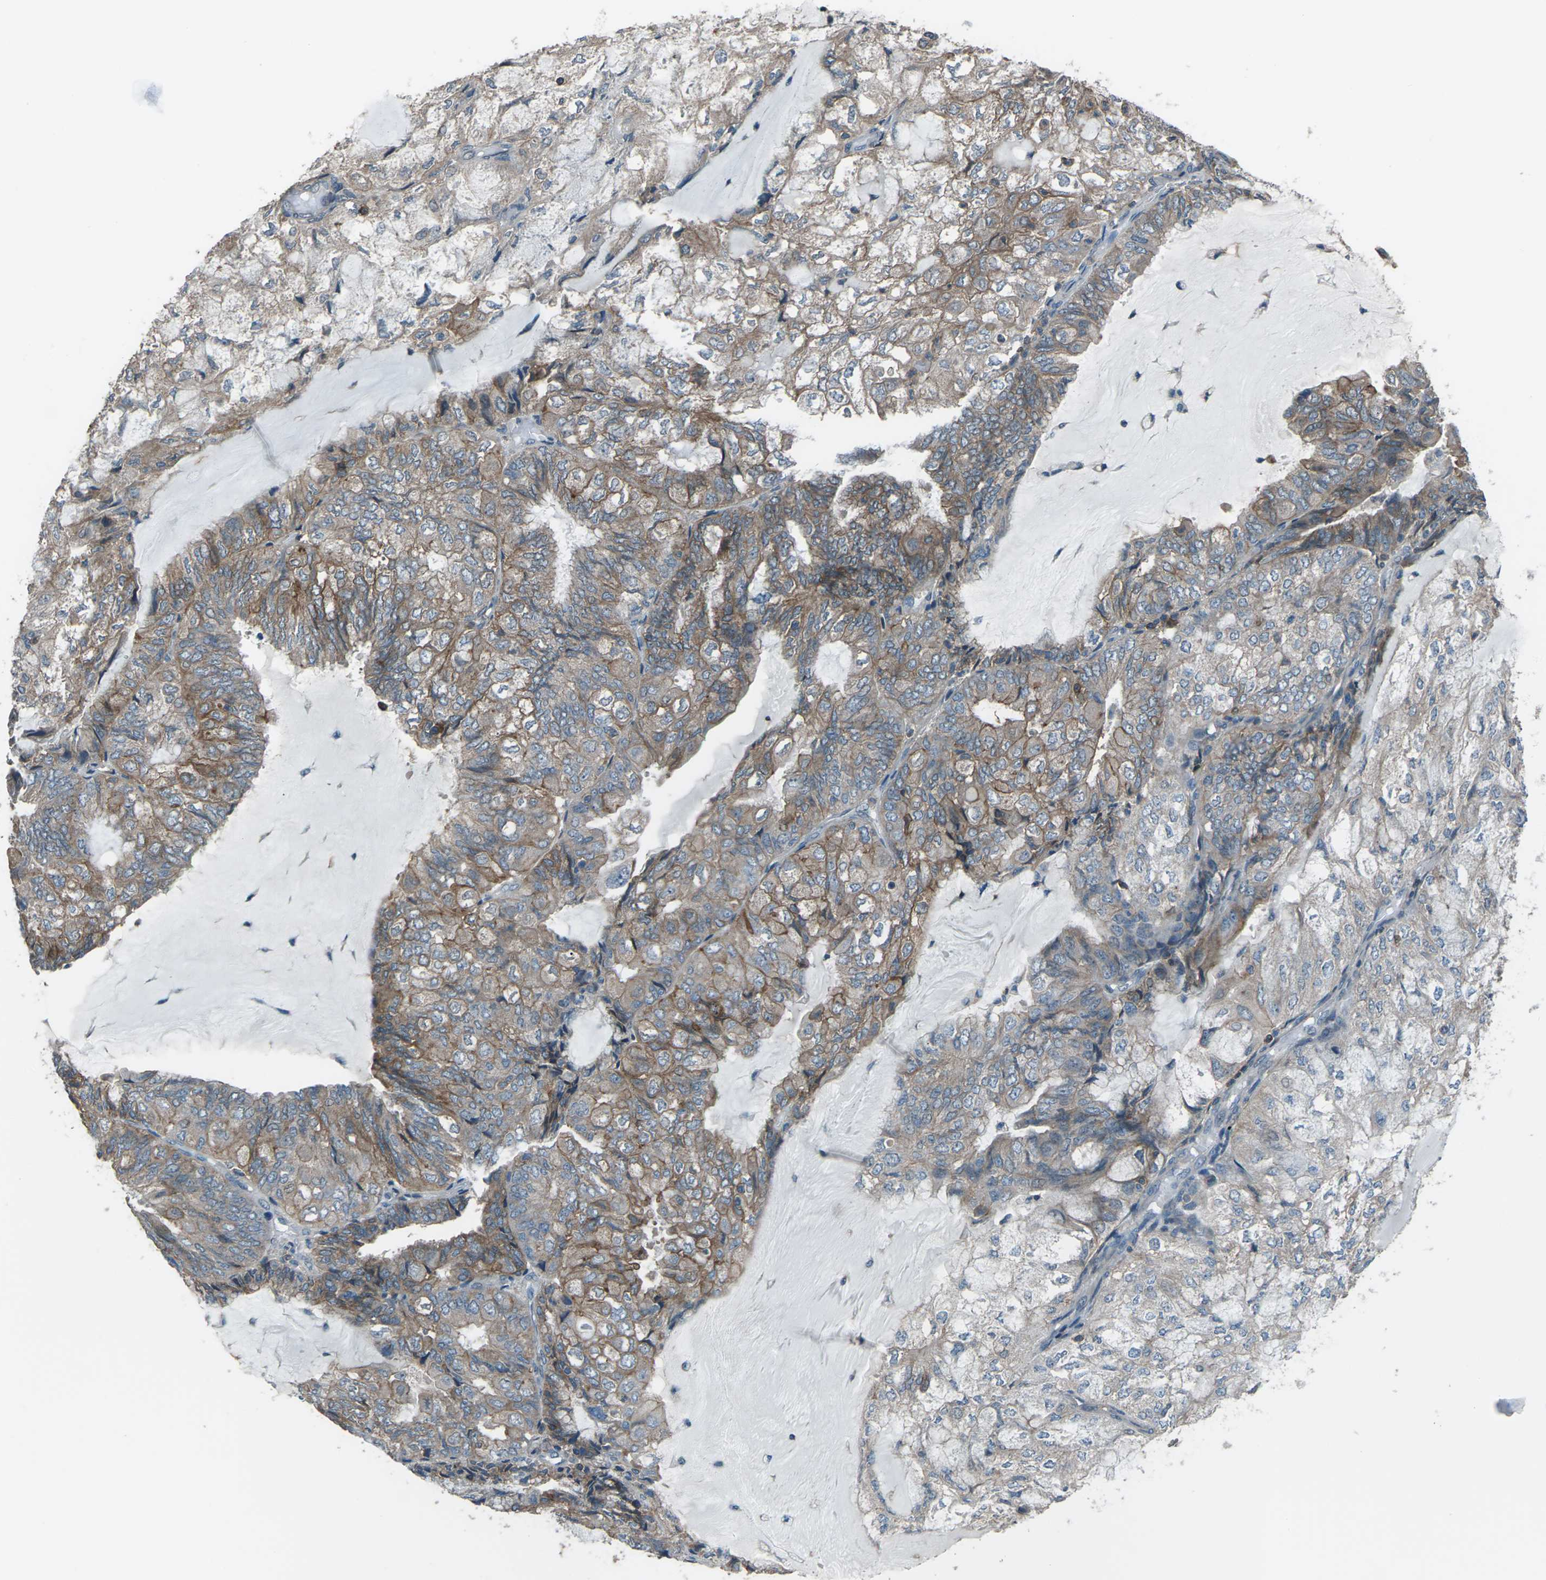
{"staining": {"intensity": "weak", "quantity": ">75%", "location": "cytoplasmic/membranous"}, "tissue": "endometrial cancer", "cell_type": "Tumor cells", "image_type": "cancer", "snomed": [{"axis": "morphology", "description": "Adenocarcinoma, NOS"}, {"axis": "topography", "description": "Endometrium"}], "caption": "DAB (3,3'-diaminobenzidine) immunohistochemical staining of adenocarcinoma (endometrial) shows weak cytoplasmic/membranous protein positivity in about >75% of tumor cells.", "gene": "CMTM4", "patient": {"sex": "female", "age": 81}}